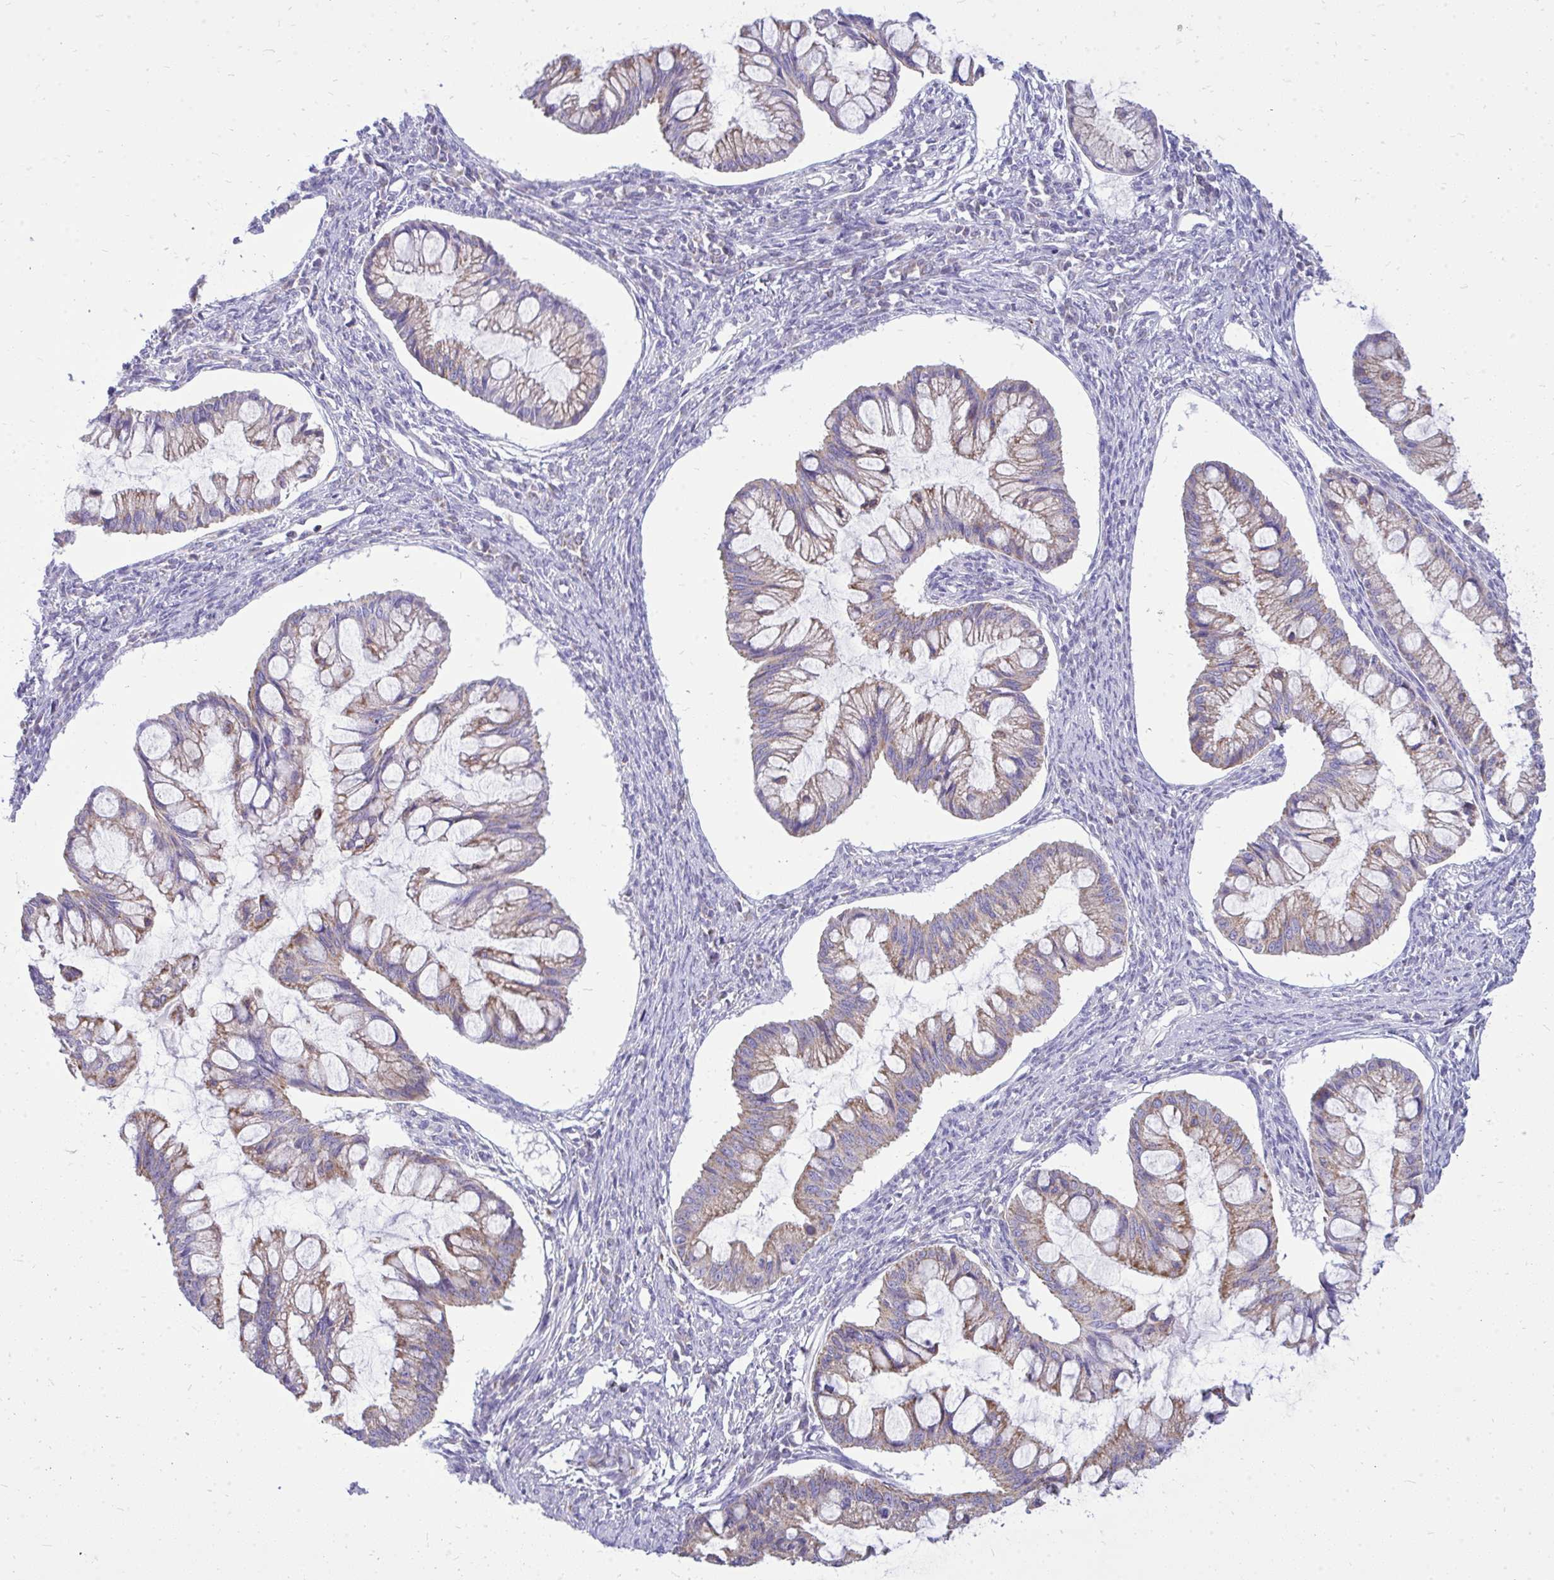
{"staining": {"intensity": "moderate", "quantity": "25%-75%", "location": "cytoplasmic/membranous"}, "tissue": "ovarian cancer", "cell_type": "Tumor cells", "image_type": "cancer", "snomed": [{"axis": "morphology", "description": "Cystadenocarcinoma, mucinous, NOS"}, {"axis": "topography", "description": "Ovary"}], "caption": "The image reveals staining of ovarian cancer (mucinous cystadenocarcinoma), revealing moderate cytoplasmic/membranous protein staining (brown color) within tumor cells.", "gene": "SPTBN2", "patient": {"sex": "female", "age": 73}}